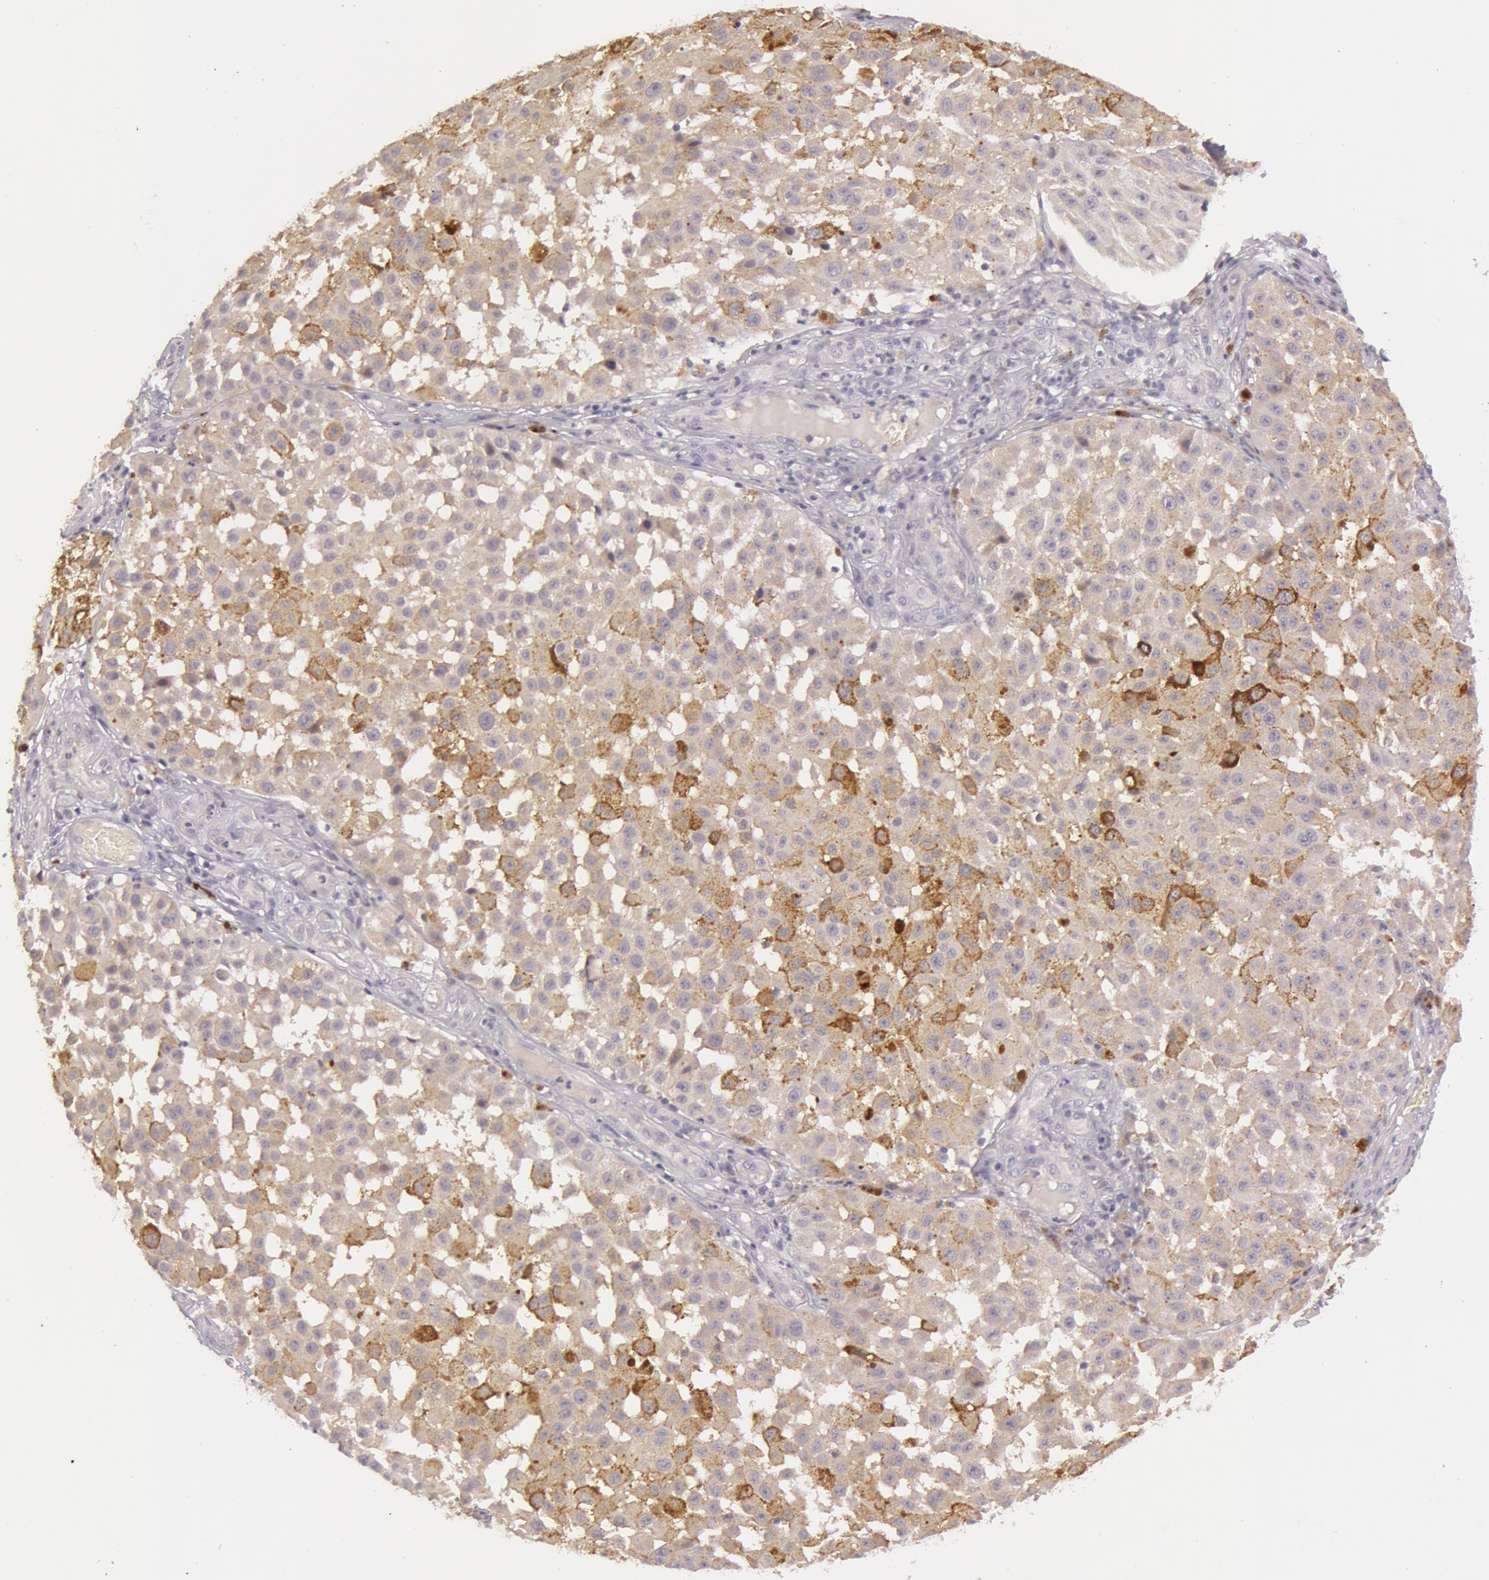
{"staining": {"intensity": "moderate", "quantity": "25%-75%", "location": "cytoplasmic/membranous"}, "tissue": "melanoma", "cell_type": "Tumor cells", "image_type": "cancer", "snomed": [{"axis": "morphology", "description": "Malignant melanoma, NOS"}, {"axis": "topography", "description": "Skin"}], "caption": "IHC photomicrograph of malignant melanoma stained for a protein (brown), which exhibits medium levels of moderate cytoplasmic/membranous staining in approximately 25%-75% of tumor cells.", "gene": "MXRA5", "patient": {"sex": "female", "age": 64}}